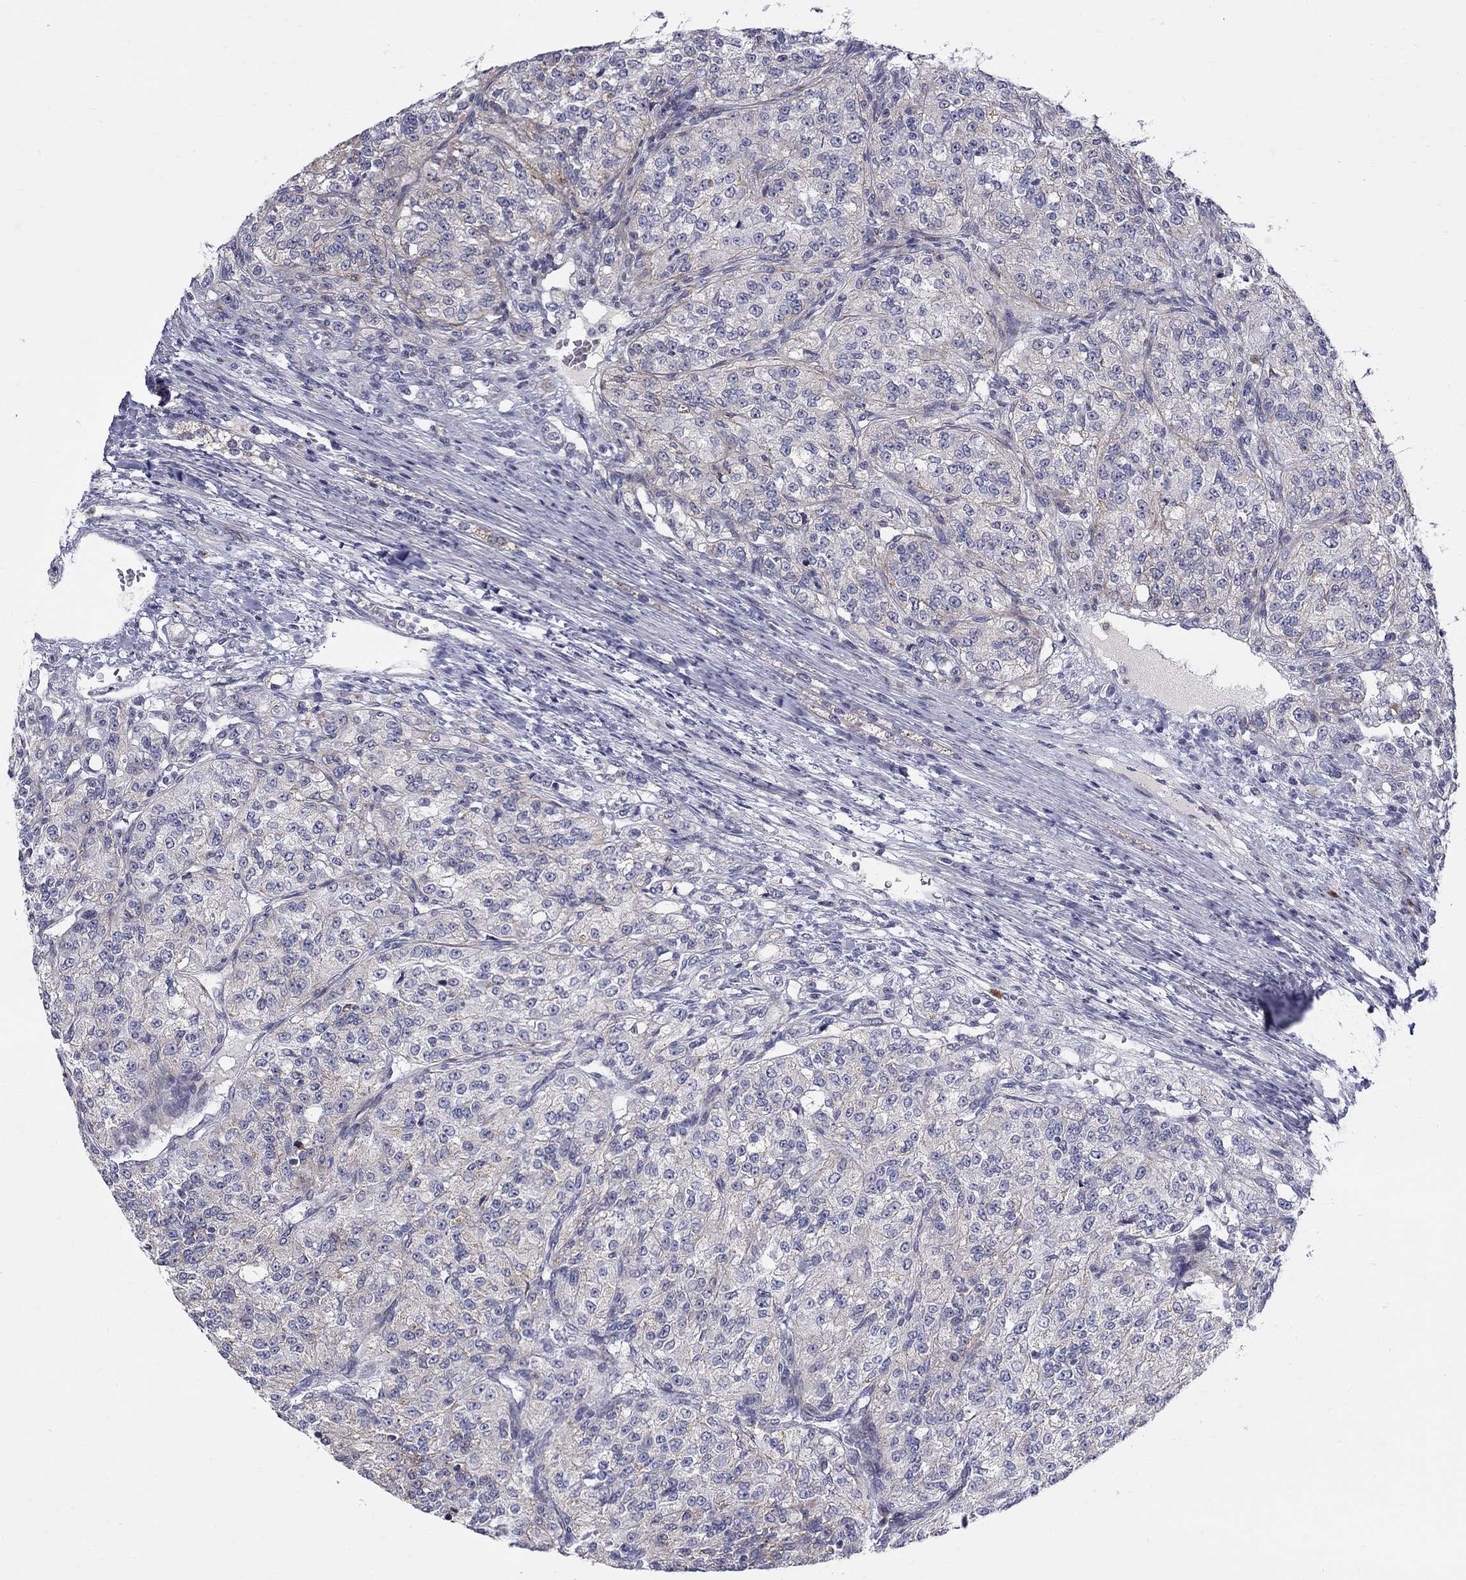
{"staining": {"intensity": "negative", "quantity": "none", "location": "none"}, "tissue": "renal cancer", "cell_type": "Tumor cells", "image_type": "cancer", "snomed": [{"axis": "morphology", "description": "Adenocarcinoma, NOS"}, {"axis": "topography", "description": "Kidney"}], "caption": "Tumor cells show no significant protein staining in renal cancer (adenocarcinoma).", "gene": "HMX2", "patient": {"sex": "female", "age": 63}}